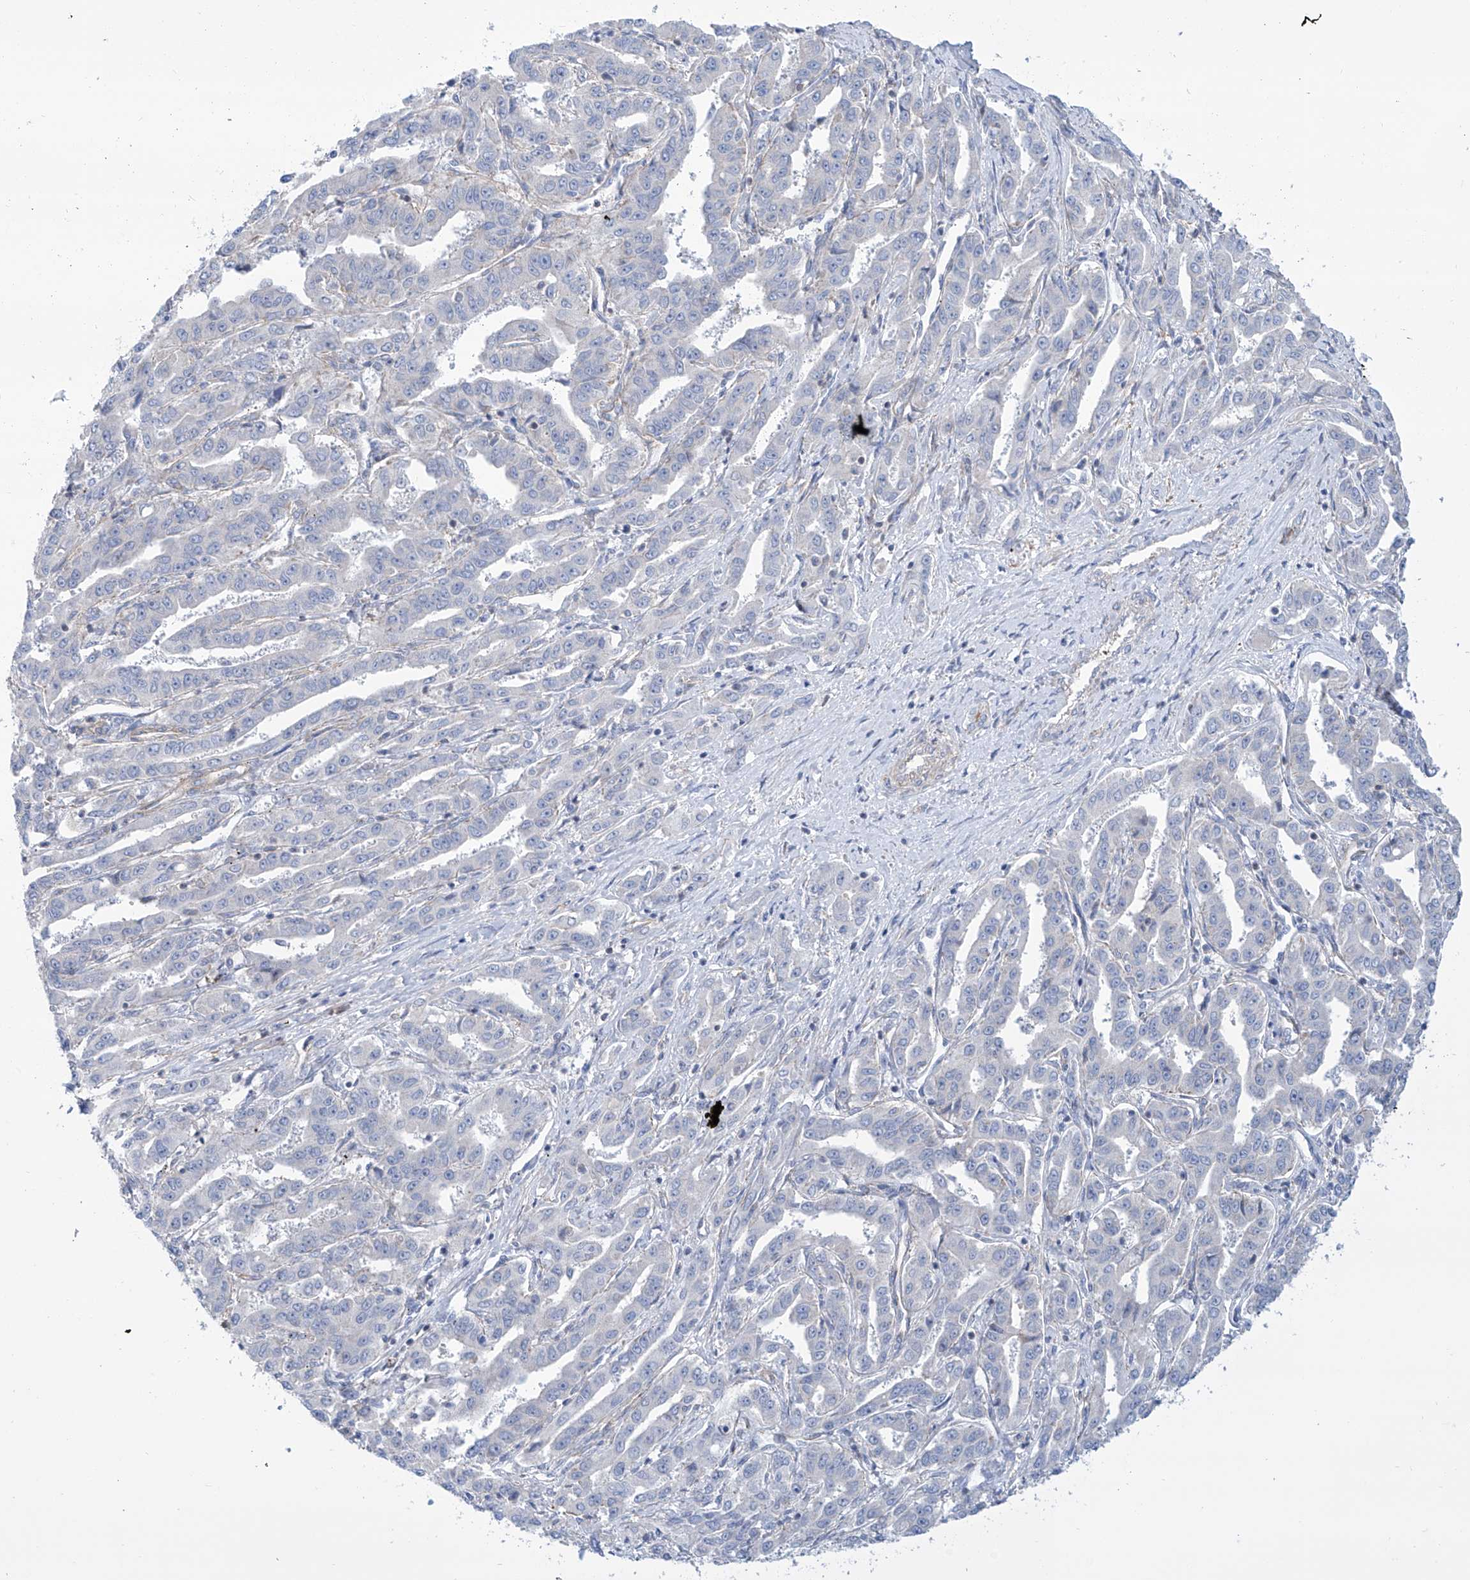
{"staining": {"intensity": "negative", "quantity": "none", "location": "none"}, "tissue": "liver cancer", "cell_type": "Tumor cells", "image_type": "cancer", "snomed": [{"axis": "morphology", "description": "Cholangiocarcinoma"}, {"axis": "topography", "description": "Liver"}], "caption": "Immunohistochemistry (IHC) image of liver cancer stained for a protein (brown), which displays no positivity in tumor cells.", "gene": "TMEM209", "patient": {"sex": "male", "age": 59}}